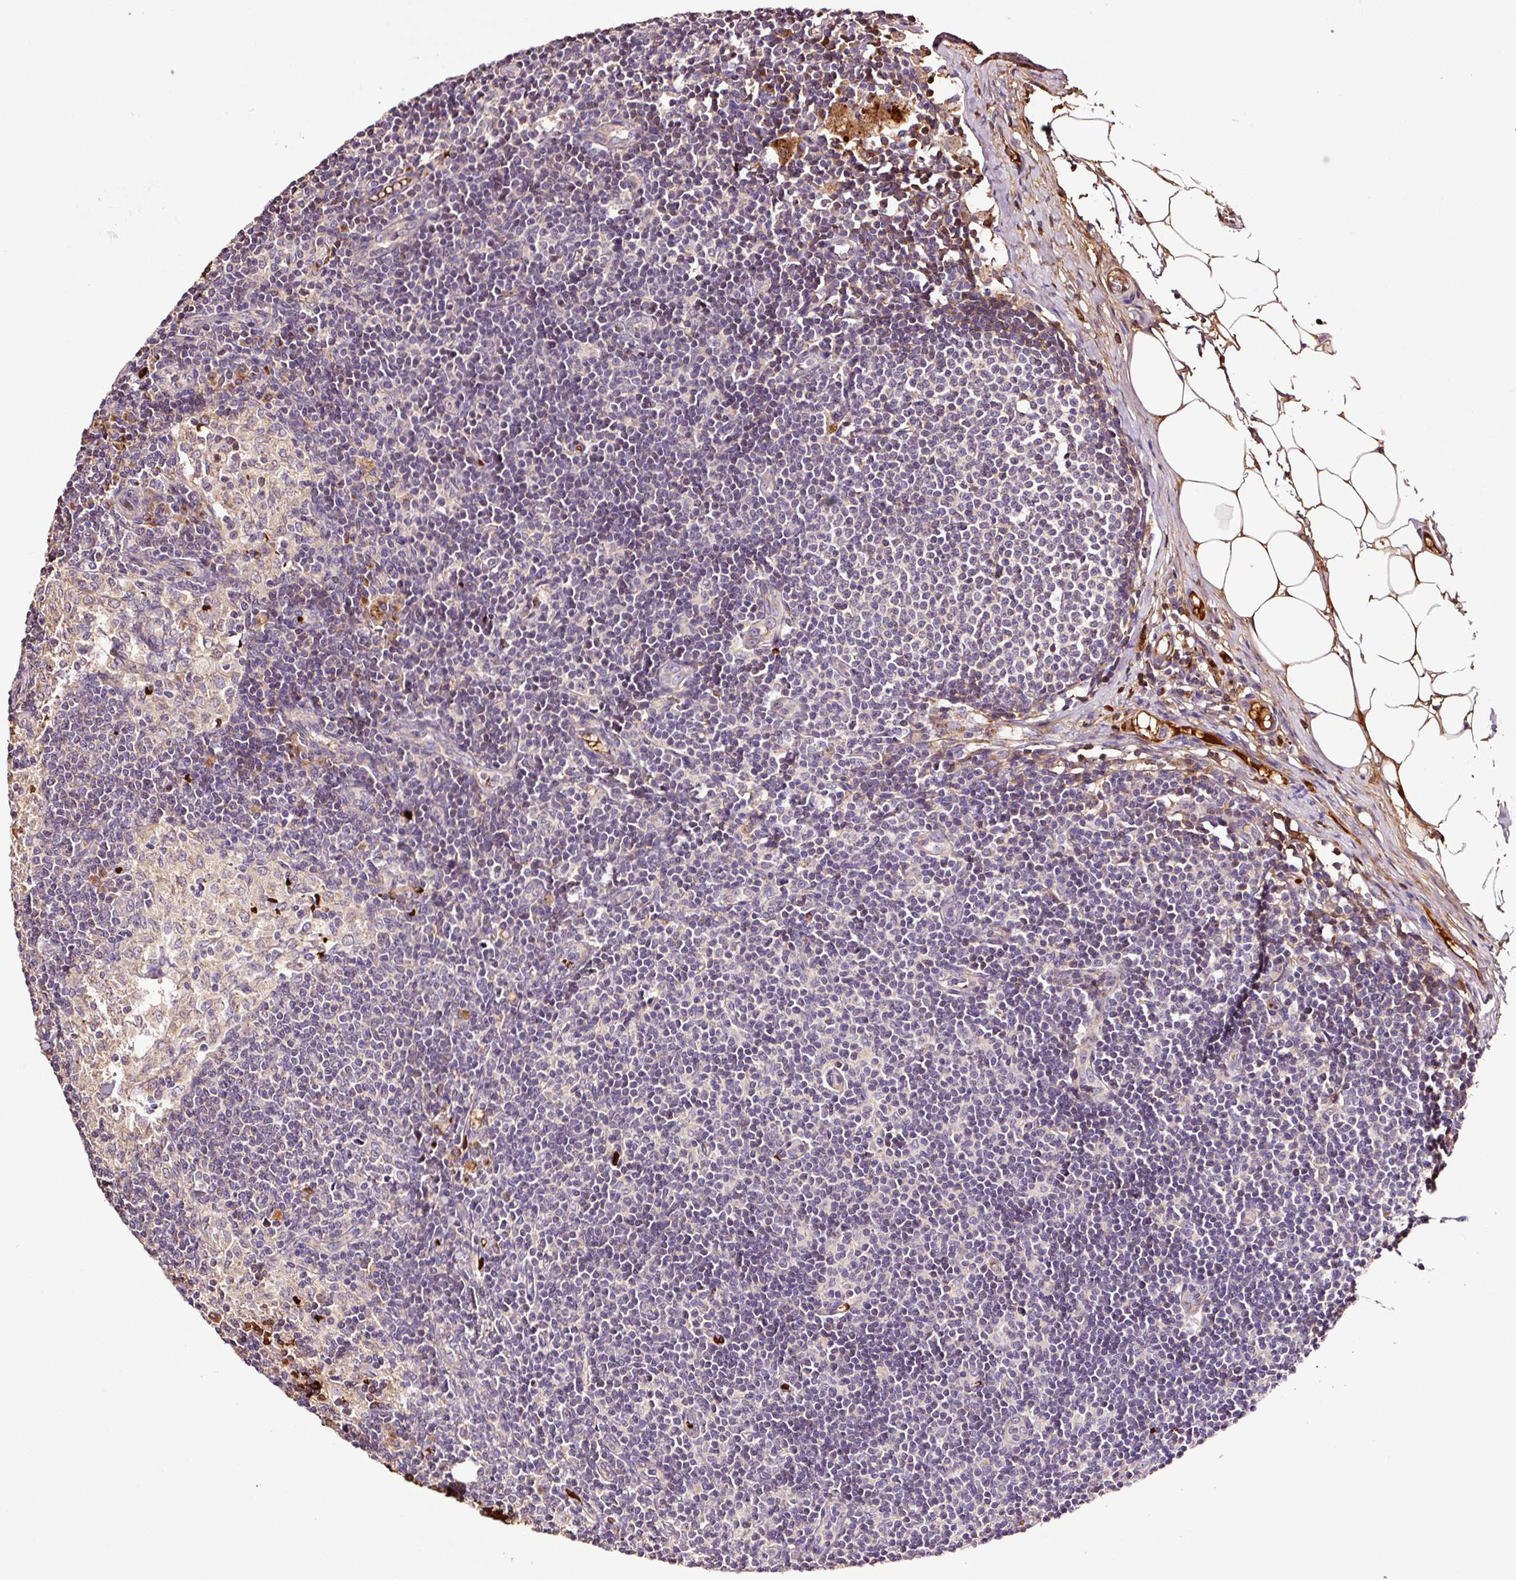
{"staining": {"intensity": "negative", "quantity": "none", "location": "none"}, "tissue": "lymph node", "cell_type": "Germinal center cells", "image_type": "normal", "snomed": [{"axis": "morphology", "description": "Normal tissue, NOS"}, {"axis": "topography", "description": "Lymph node"}], "caption": "There is no significant staining in germinal center cells of lymph node. (Stains: DAB immunohistochemistry (IHC) with hematoxylin counter stain, Microscopy: brightfield microscopy at high magnification).", "gene": "PGLYRP2", "patient": {"sex": "male", "age": 49}}